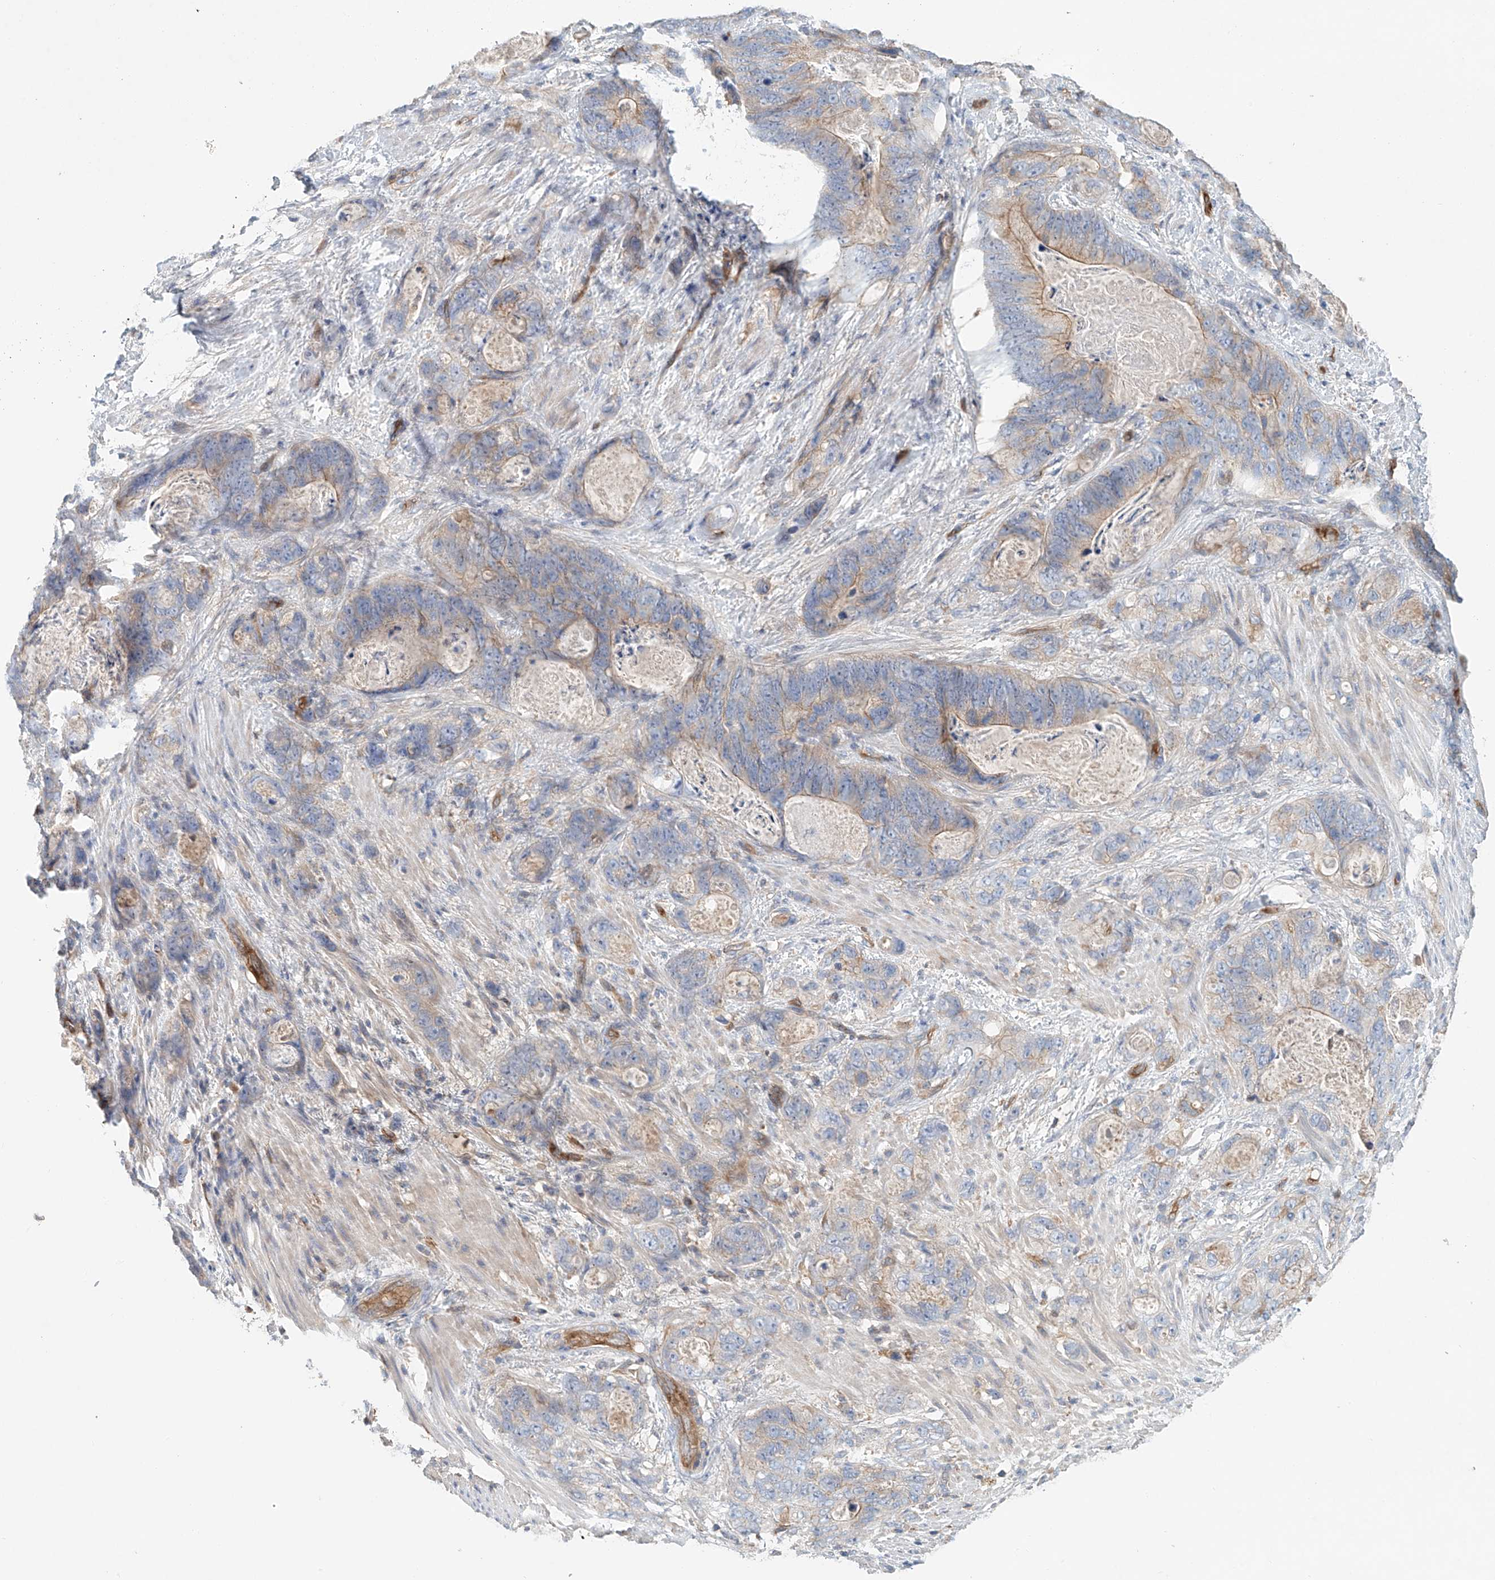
{"staining": {"intensity": "weak", "quantity": "25%-75%", "location": "cytoplasmic/membranous"}, "tissue": "stomach cancer", "cell_type": "Tumor cells", "image_type": "cancer", "snomed": [{"axis": "morphology", "description": "Normal tissue, NOS"}, {"axis": "morphology", "description": "Adenocarcinoma, NOS"}, {"axis": "topography", "description": "Stomach"}], "caption": "IHC staining of stomach adenocarcinoma, which shows low levels of weak cytoplasmic/membranous staining in approximately 25%-75% of tumor cells indicating weak cytoplasmic/membranous protein staining. The staining was performed using DAB (brown) for protein detection and nuclei were counterstained in hematoxylin (blue).", "gene": "FRYL", "patient": {"sex": "female", "age": 89}}